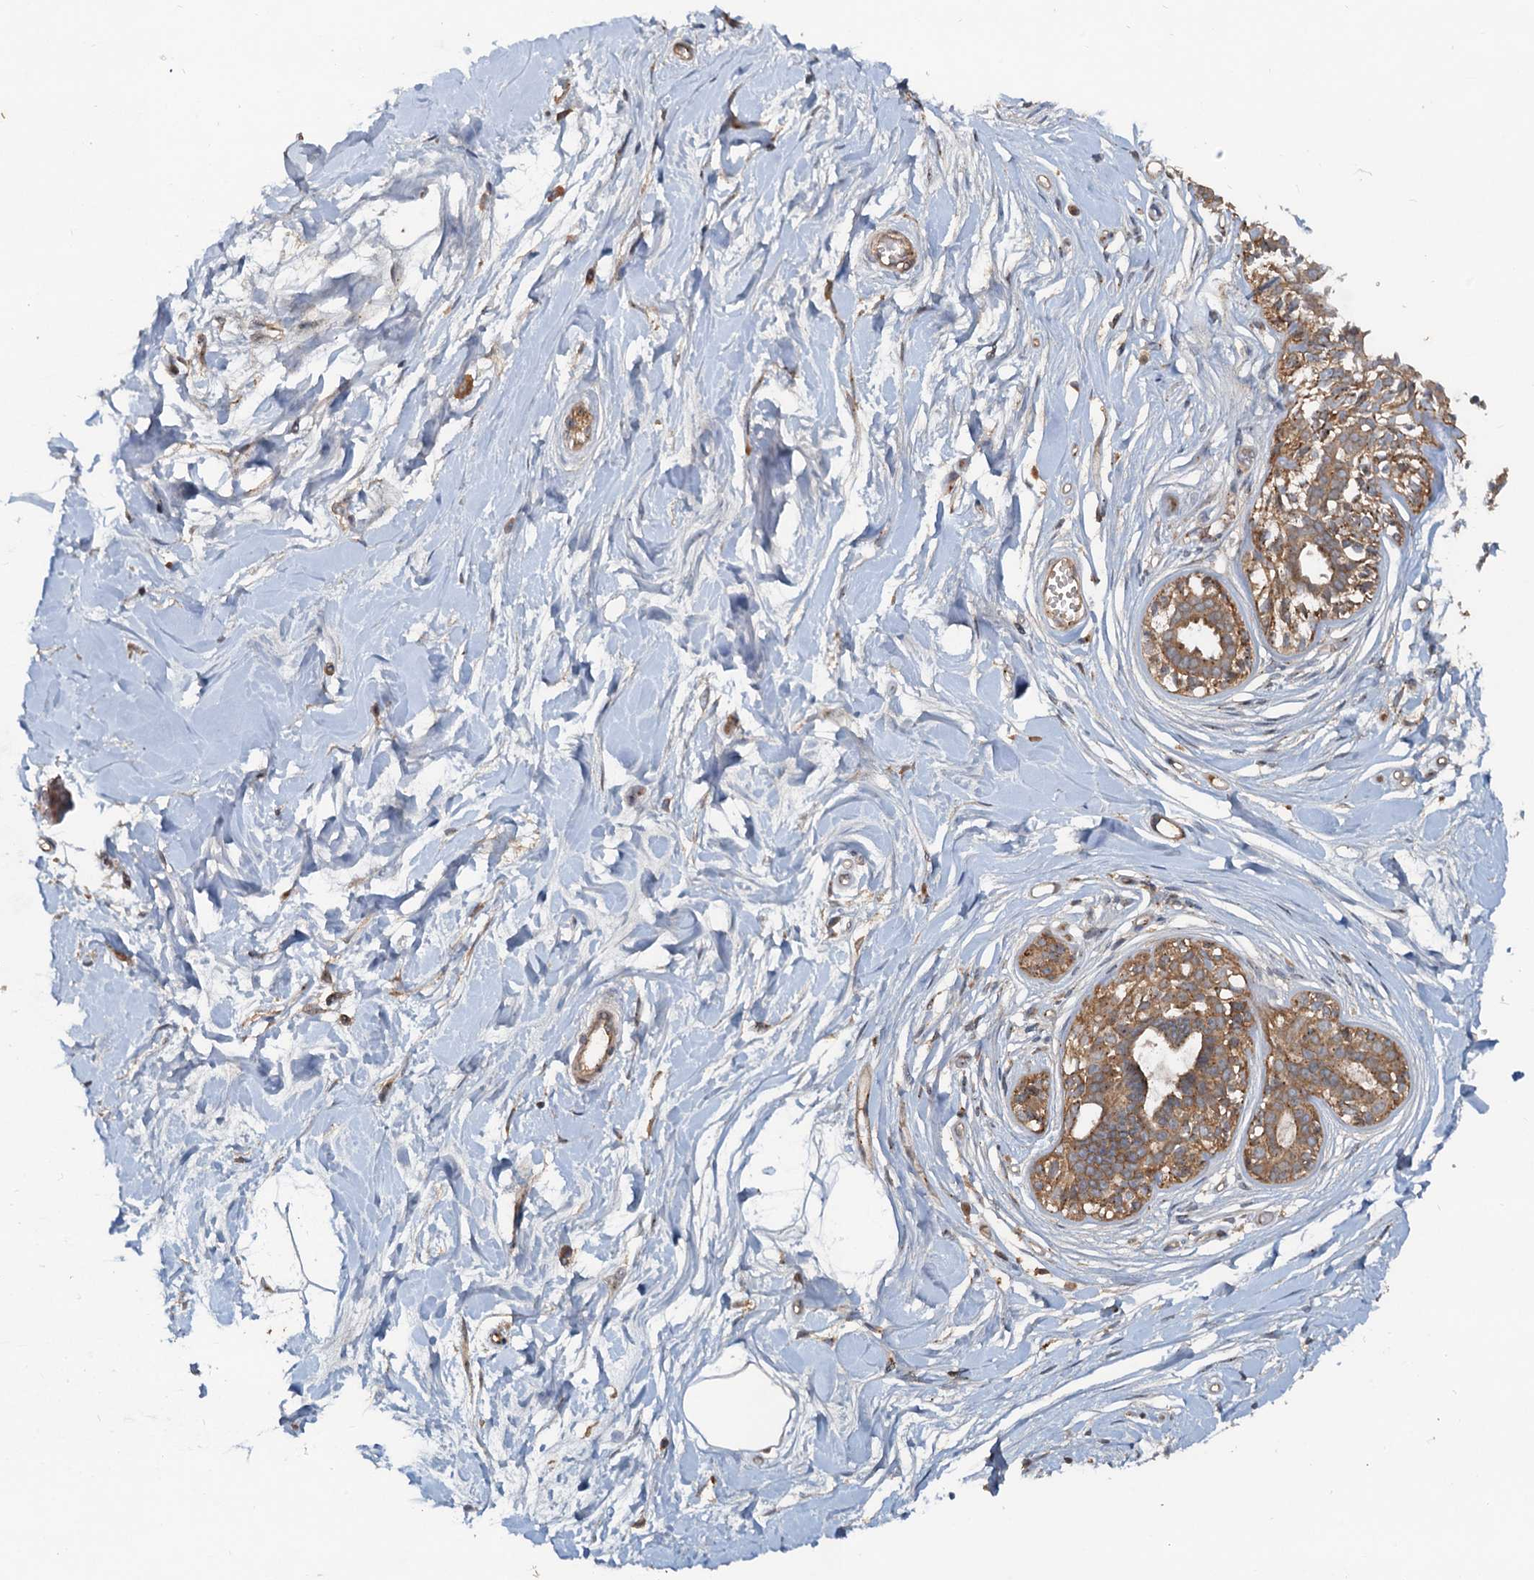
{"staining": {"intensity": "negative", "quantity": "none", "location": "none"}, "tissue": "breast", "cell_type": "Adipocytes", "image_type": "normal", "snomed": [{"axis": "morphology", "description": "Normal tissue, NOS"}, {"axis": "topography", "description": "Breast"}], "caption": "High power microscopy histopathology image of an immunohistochemistry micrograph of unremarkable breast, revealing no significant positivity in adipocytes.", "gene": "CEP68", "patient": {"sex": "female", "age": 45}}